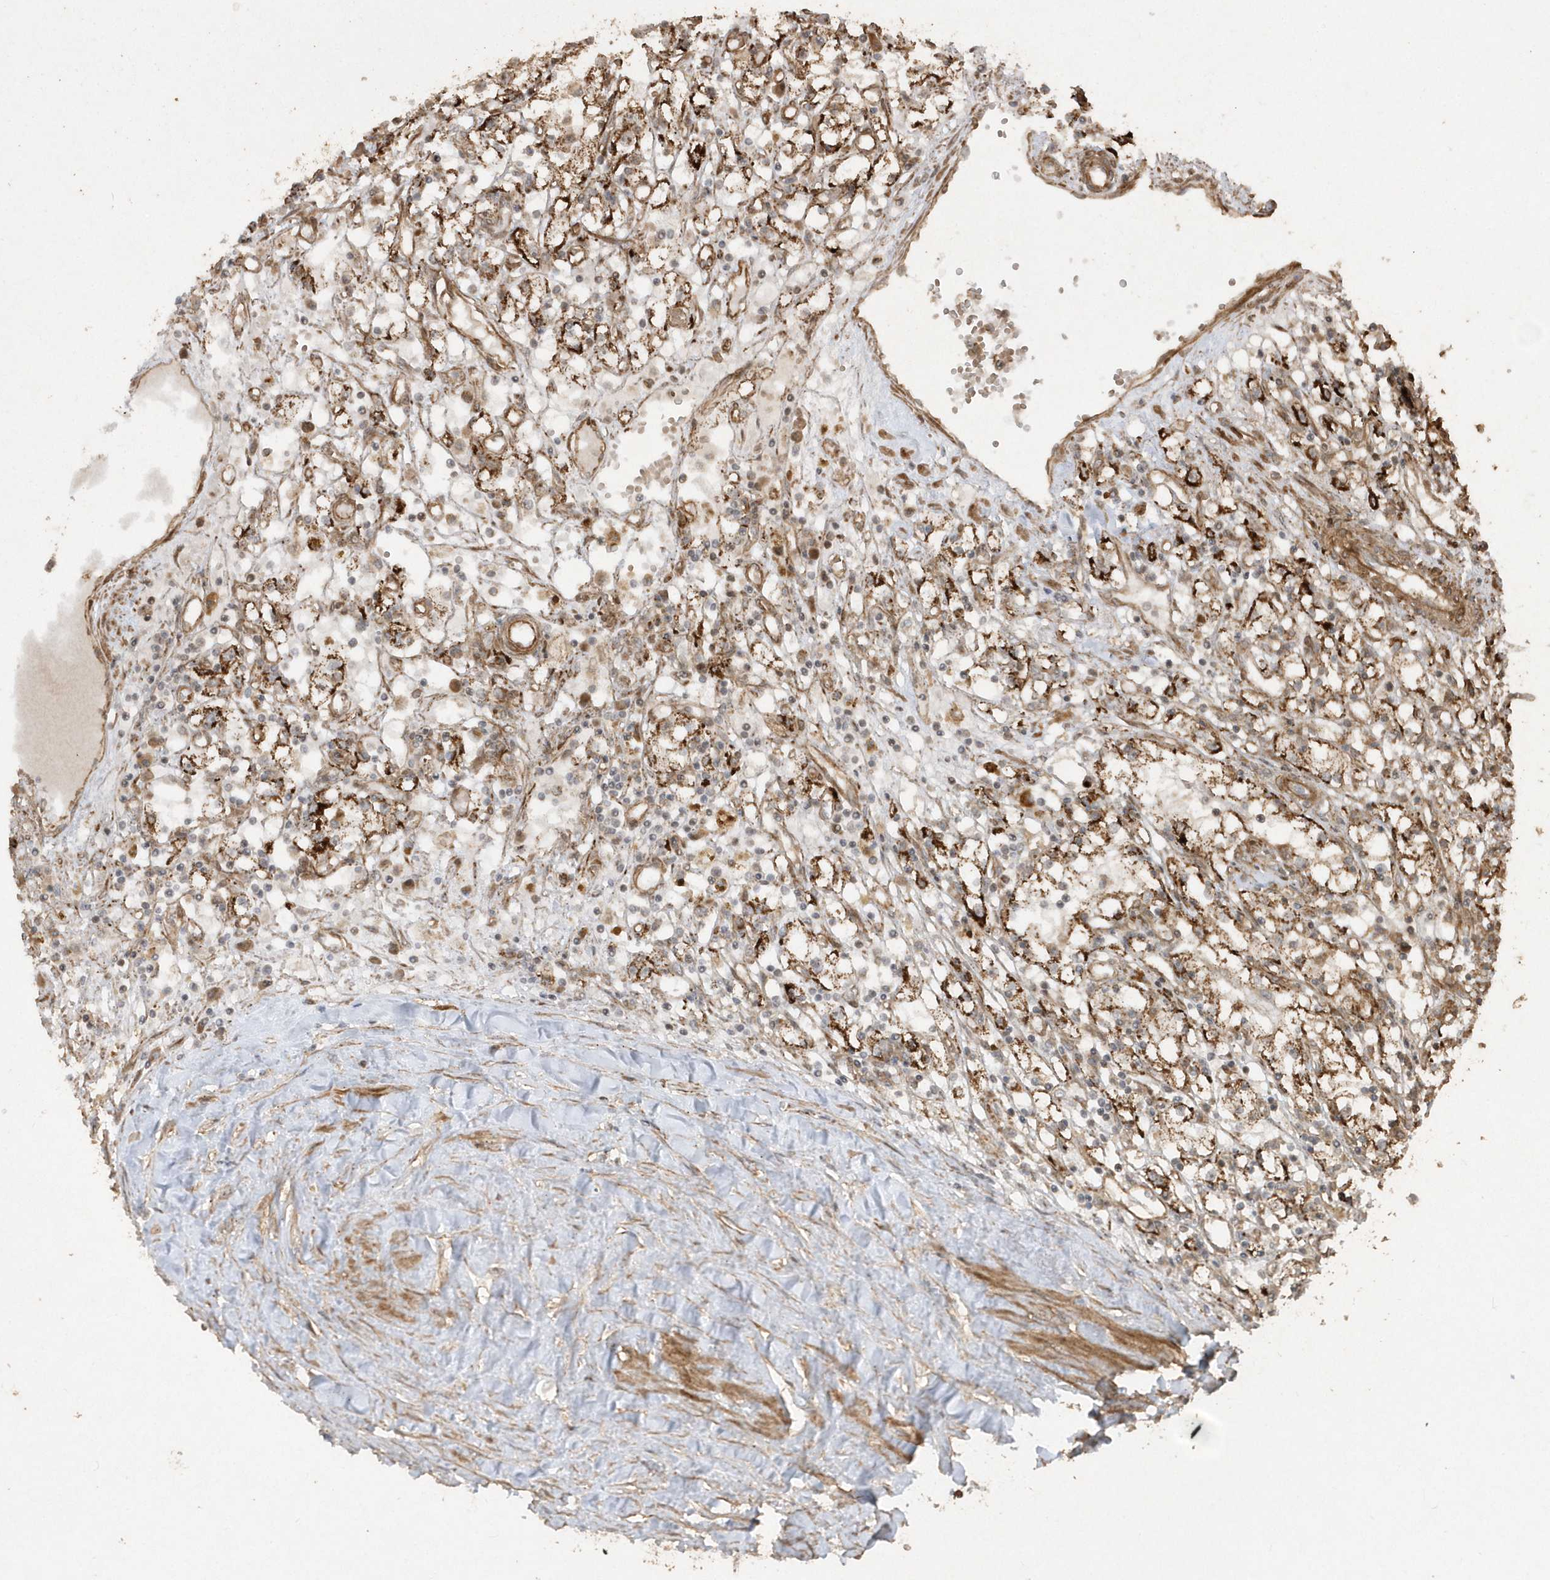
{"staining": {"intensity": "strong", "quantity": ">75%", "location": "cytoplasmic/membranous"}, "tissue": "renal cancer", "cell_type": "Tumor cells", "image_type": "cancer", "snomed": [{"axis": "morphology", "description": "Adenocarcinoma, NOS"}, {"axis": "topography", "description": "Kidney"}], "caption": "Immunohistochemistry of human renal cancer shows high levels of strong cytoplasmic/membranous positivity in about >75% of tumor cells.", "gene": "AVPI1", "patient": {"sex": "male", "age": 56}}